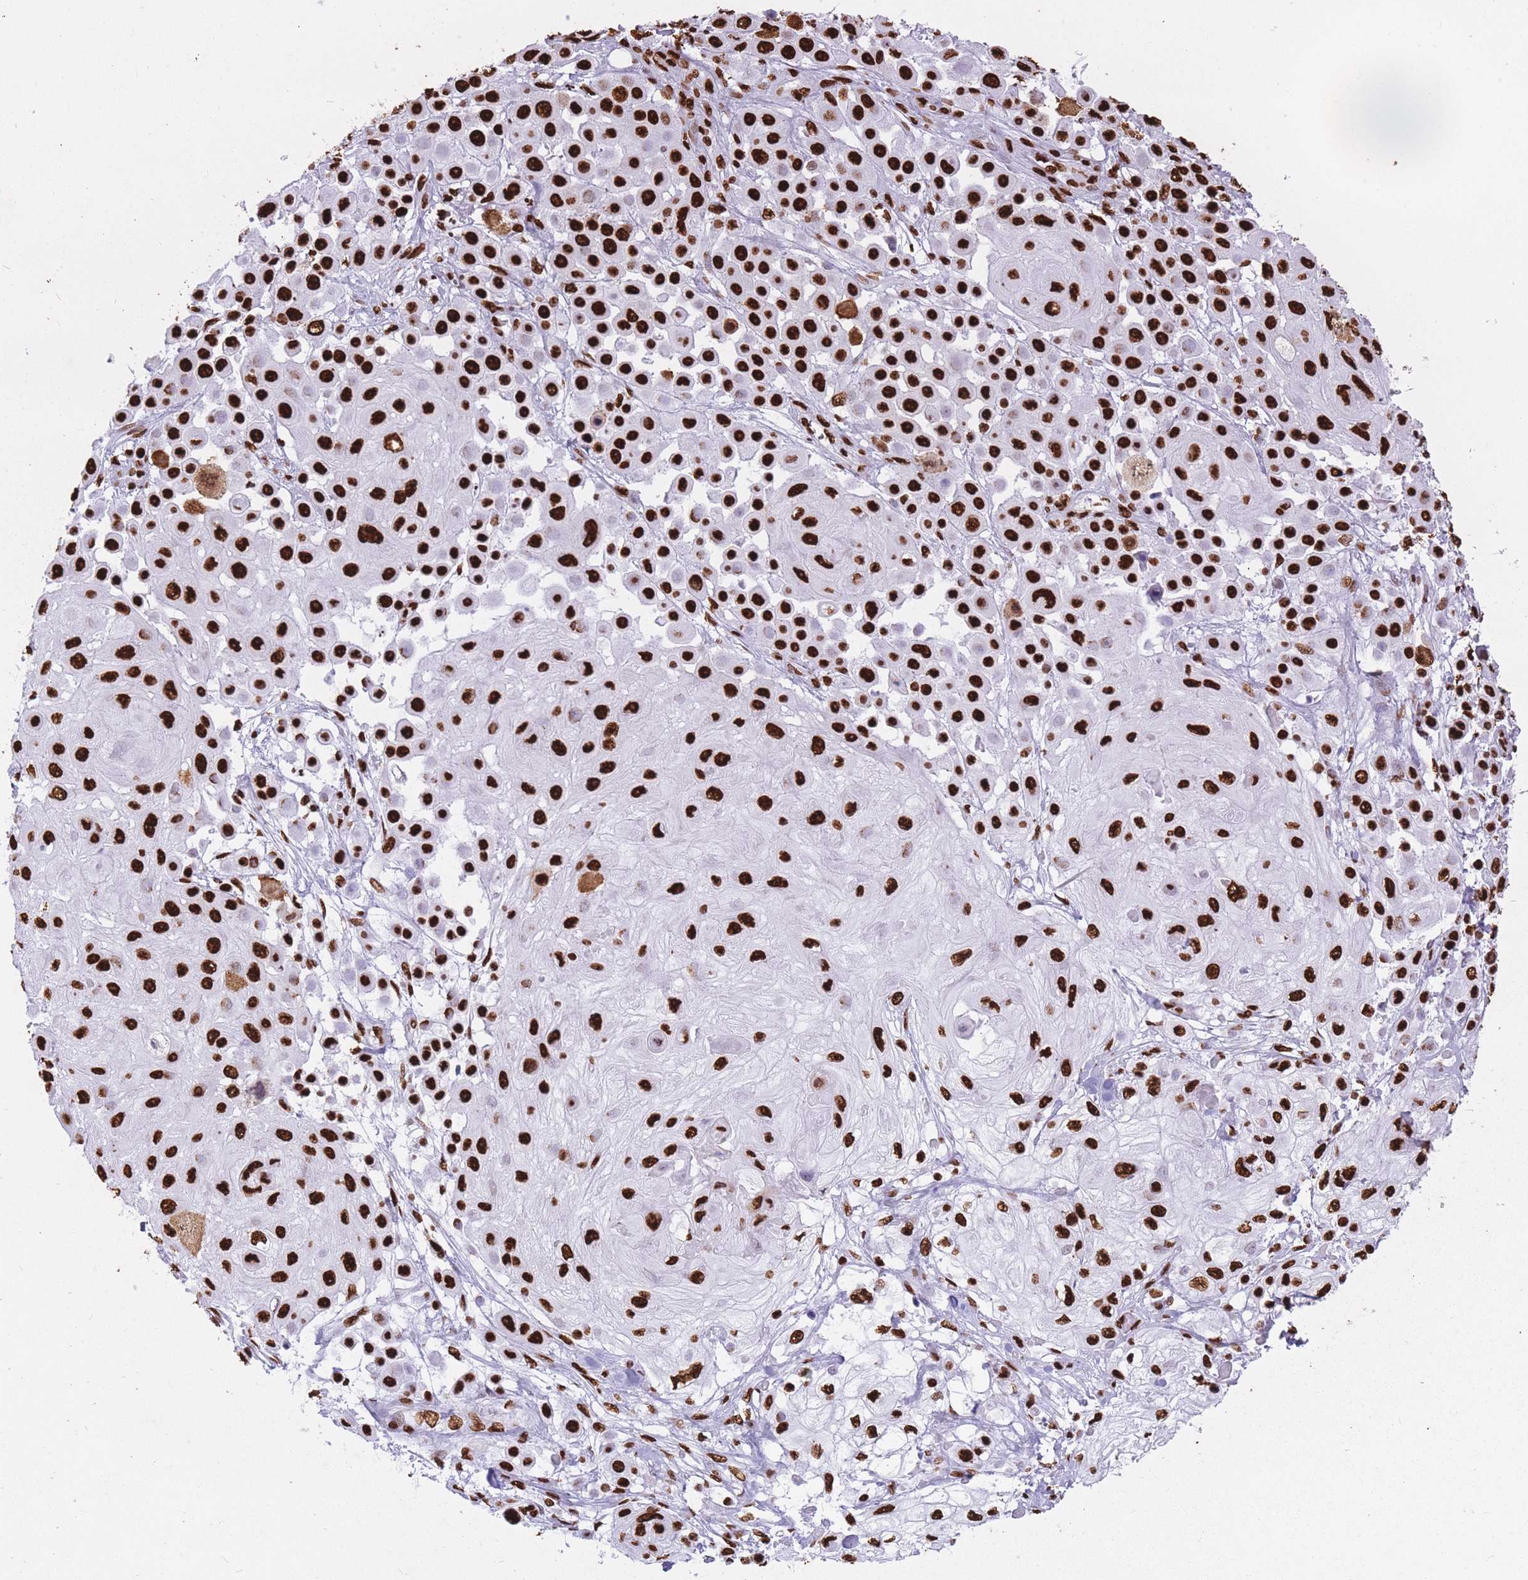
{"staining": {"intensity": "strong", "quantity": ">75%", "location": "nuclear"}, "tissue": "skin cancer", "cell_type": "Tumor cells", "image_type": "cancer", "snomed": [{"axis": "morphology", "description": "Squamous cell carcinoma, NOS"}, {"axis": "topography", "description": "Skin"}], "caption": "Protein staining of skin squamous cell carcinoma tissue displays strong nuclear expression in approximately >75% of tumor cells. (DAB = brown stain, brightfield microscopy at high magnification).", "gene": "HNRNPUL1", "patient": {"sex": "male", "age": 67}}